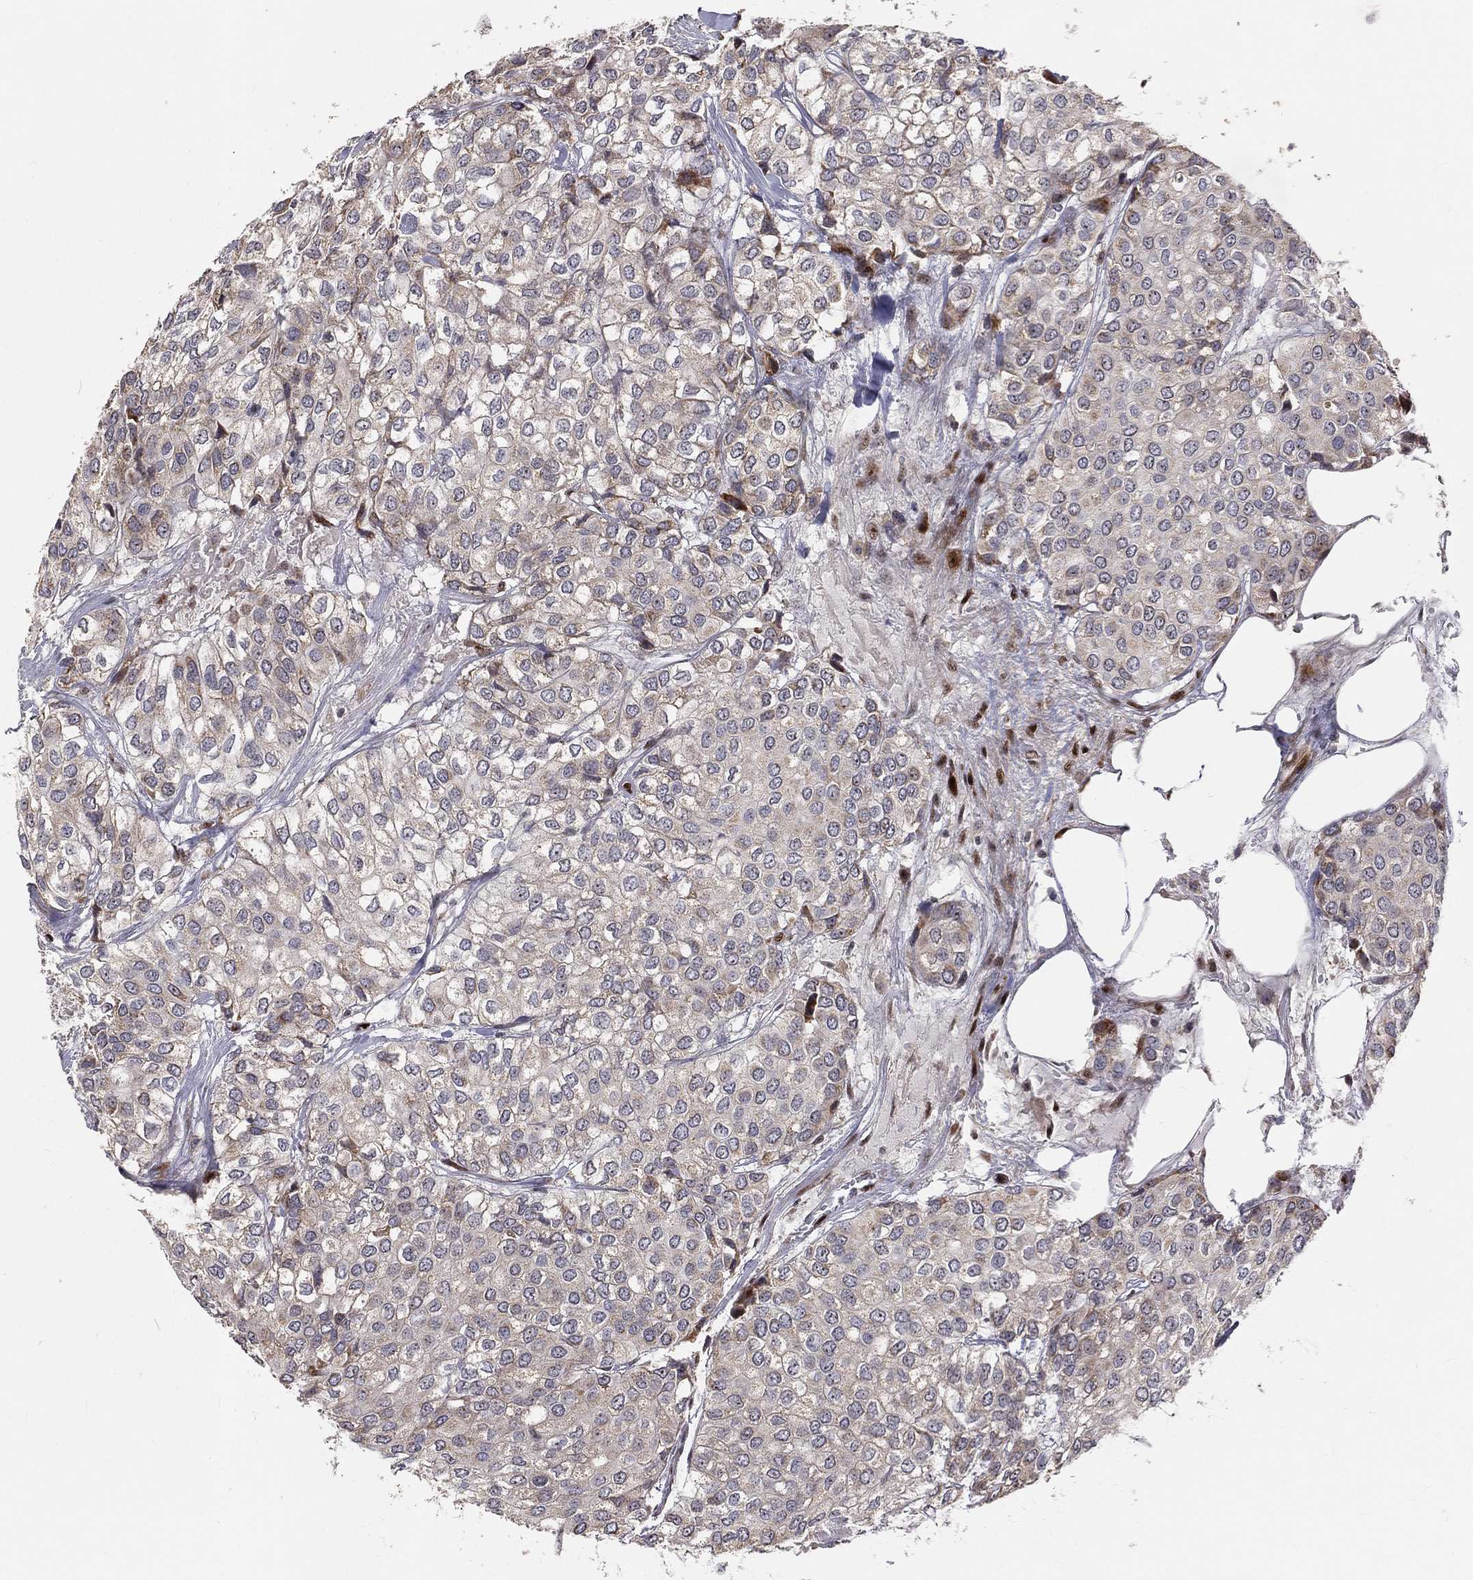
{"staining": {"intensity": "moderate", "quantity": "<25%", "location": "cytoplasmic/membranous"}, "tissue": "urothelial cancer", "cell_type": "Tumor cells", "image_type": "cancer", "snomed": [{"axis": "morphology", "description": "Urothelial carcinoma, High grade"}, {"axis": "topography", "description": "Urinary bladder"}], "caption": "Immunohistochemical staining of human urothelial cancer exhibits low levels of moderate cytoplasmic/membranous protein expression in approximately <25% of tumor cells.", "gene": "ZEB1", "patient": {"sex": "male", "age": 73}}